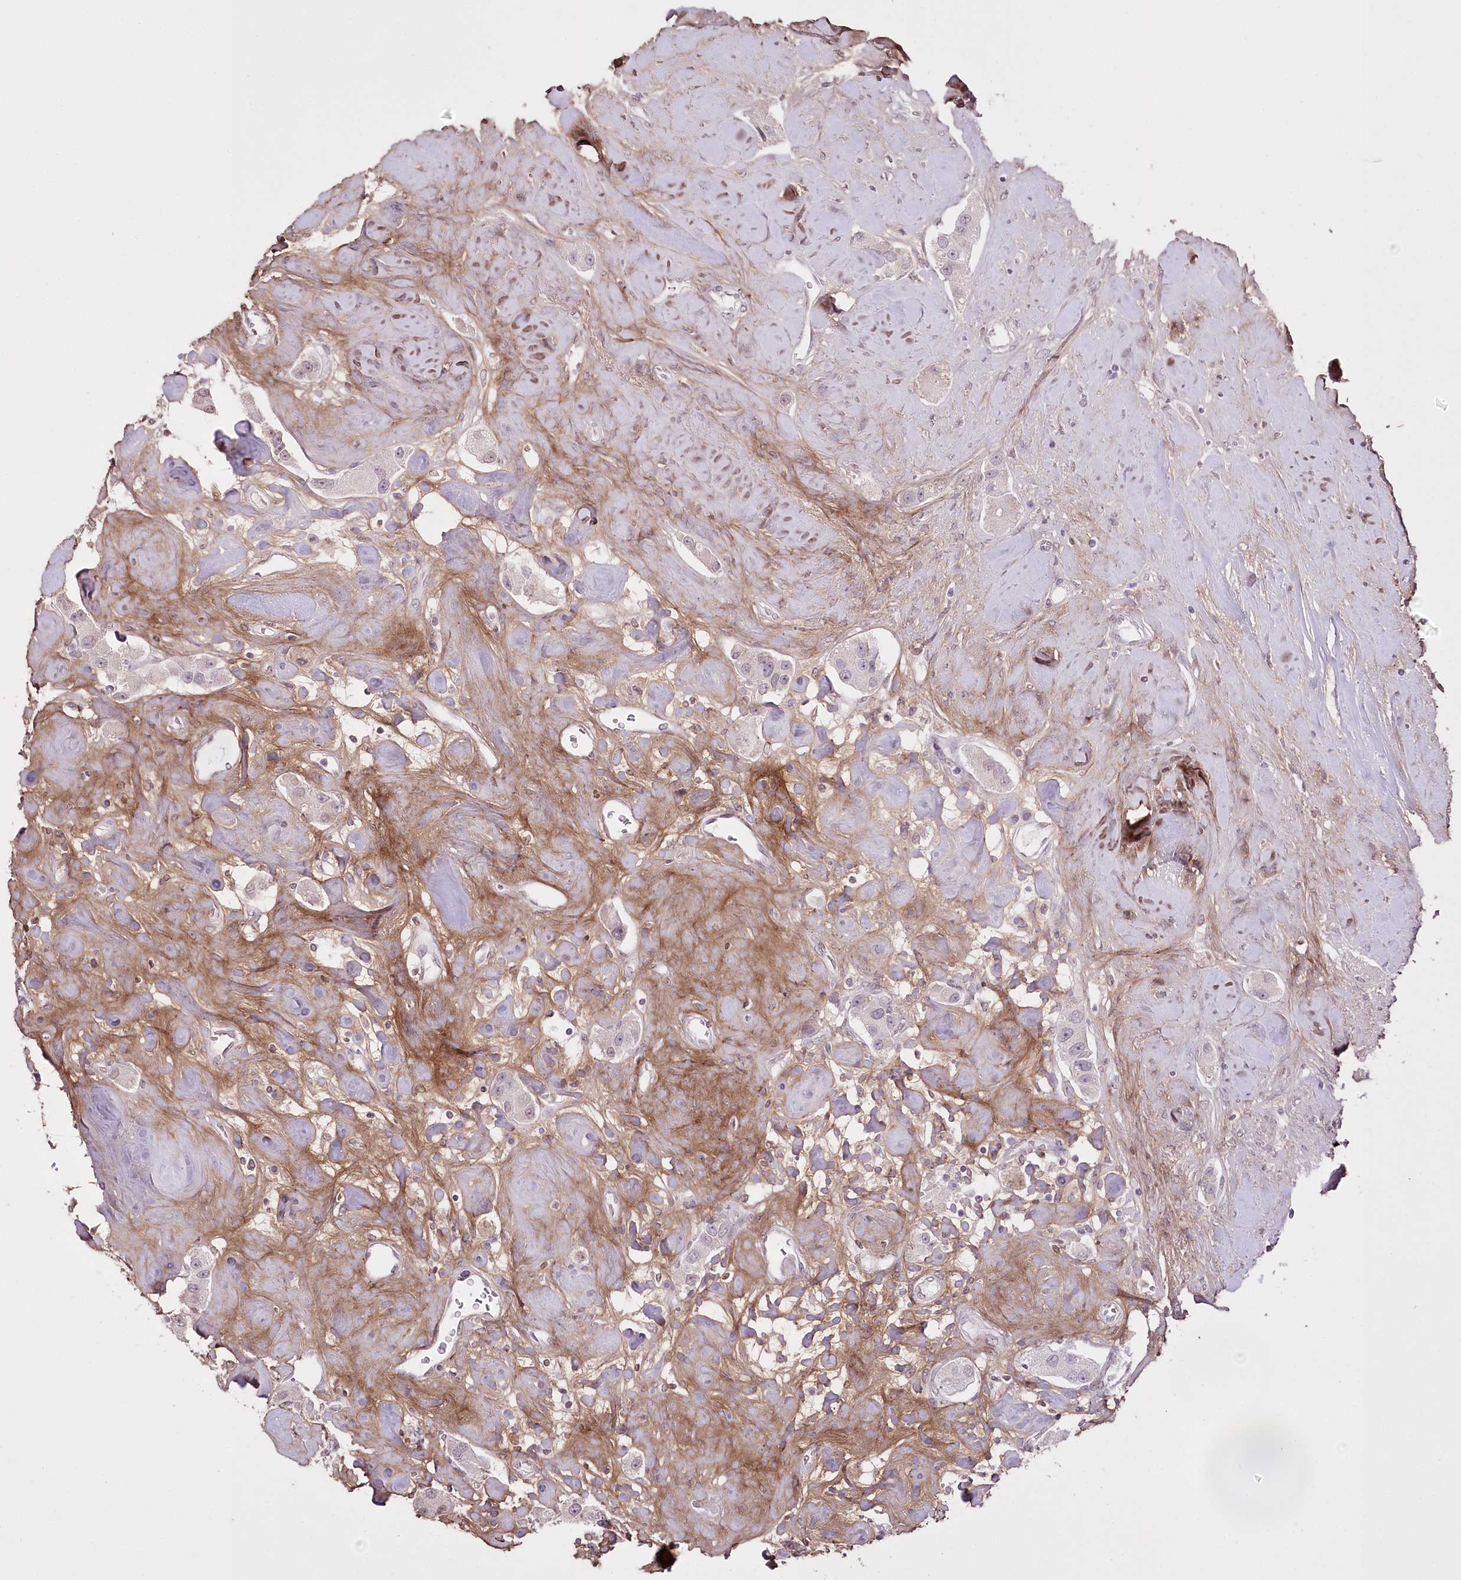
{"staining": {"intensity": "negative", "quantity": "none", "location": "none"}, "tissue": "carcinoid", "cell_type": "Tumor cells", "image_type": "cancer", "snomed": [{"axis": "morphology", "description": "Carcinoid, malignant, NOS"}, {"axis": "topography", "description": "Pancreas"}], "caption": "Immunohistochemistry (IHC) of carcinoid exhibits no expression in tumor cells.", "gene": "SLC39A10", "patient": {"sex": "male", "age": 41}}